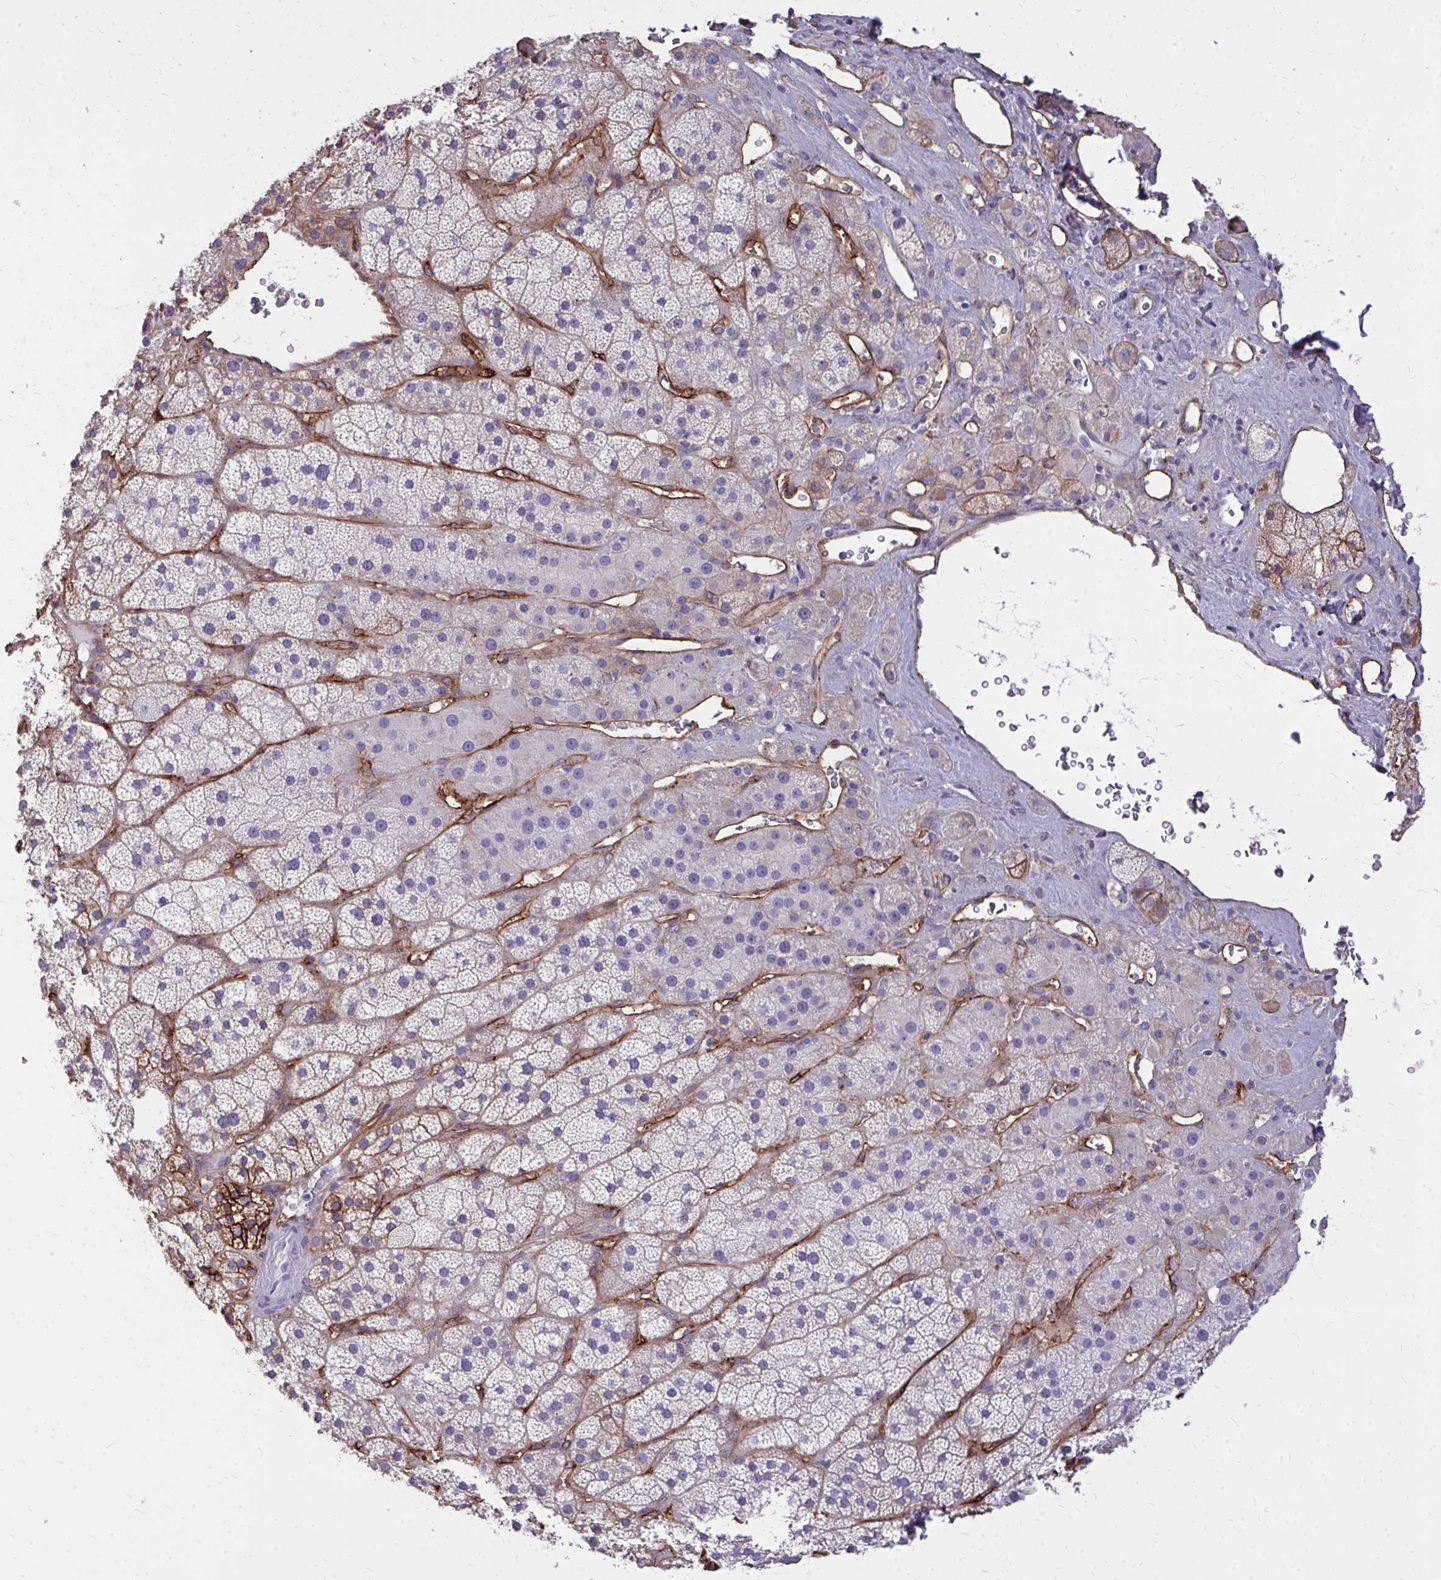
{"staining": {"intensity": "moderate", "quantity": "<25%", "location": "cytoplasmic/membranous"}, "tissue": "adrenal gland", "cell_type": "Glandular cells", "image_type": "normal", "snomed": [{"axis": "morphology", "description": "Normal tissue, NOS"}, {"axis": "topography", "description": "Adrenal gland"}], "caption": "Protein analysis of normal adrenal gland reveals moderate cytoplasmic/membranous positivity in about <25% of glandular cells.", "gene": "MARCKSL1", "patient": {"sex": "male", "age": 57}}